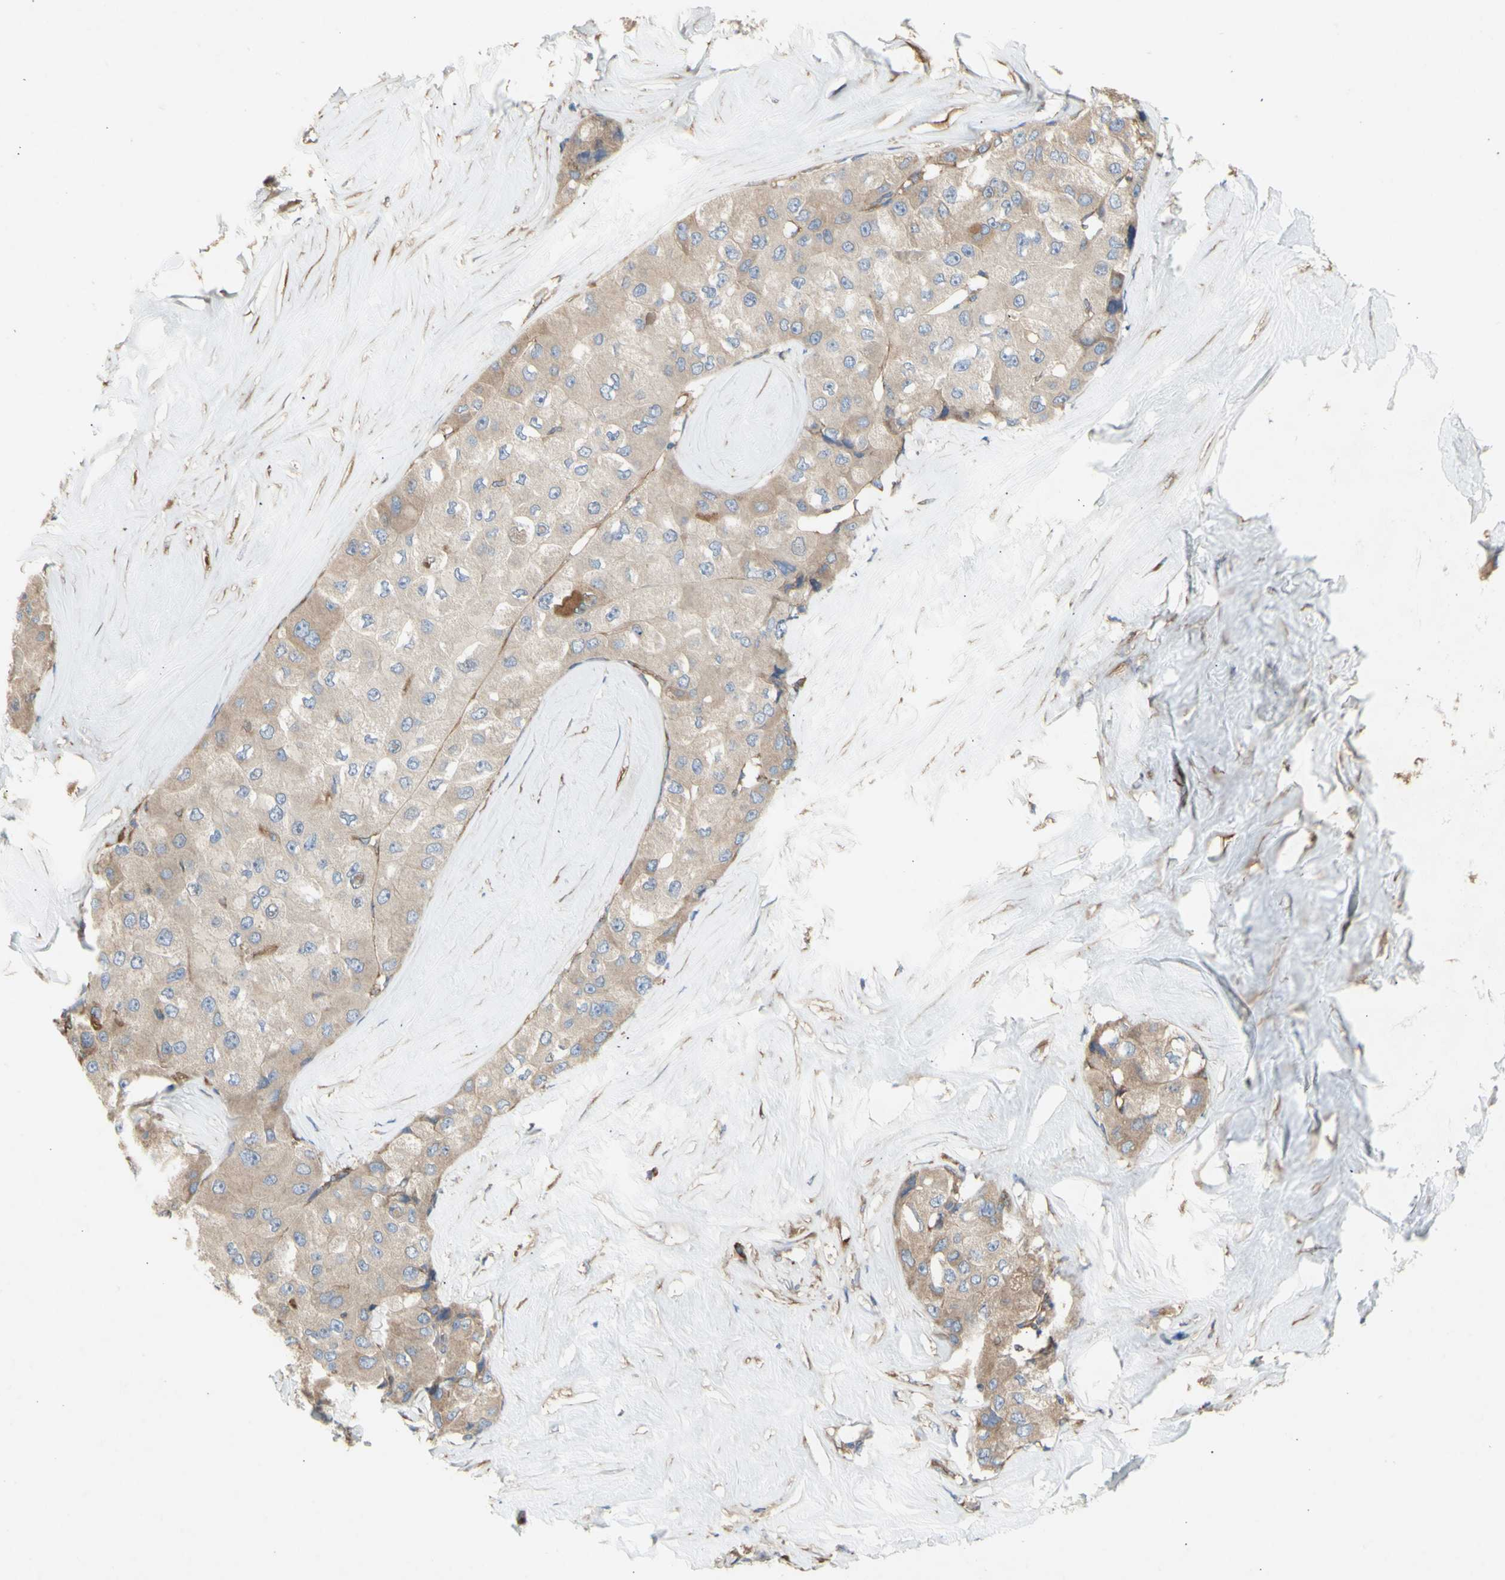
{"staining": {"intensity": "weak", "quantity": ">75%", "location": "cytoplasmic/membranous"}, "tissue": "liver cancer", "cell_type": "Tumor cells", "image_type": "cancer", "snomed": [{"axis": "morphology", "description": "Carcinoma, Hepatocellular, NOS"}, {"axis": "topography", "description": "Liver"}], "caption": "Protein analysis of liver cancer (hepatocellular carcinoma) tissue exhibits weak cytoplasmic/membranous expression in about >75% of tumor cells.", "gene": "KLC1", "patient": {"sex": "male", "age": 80}}